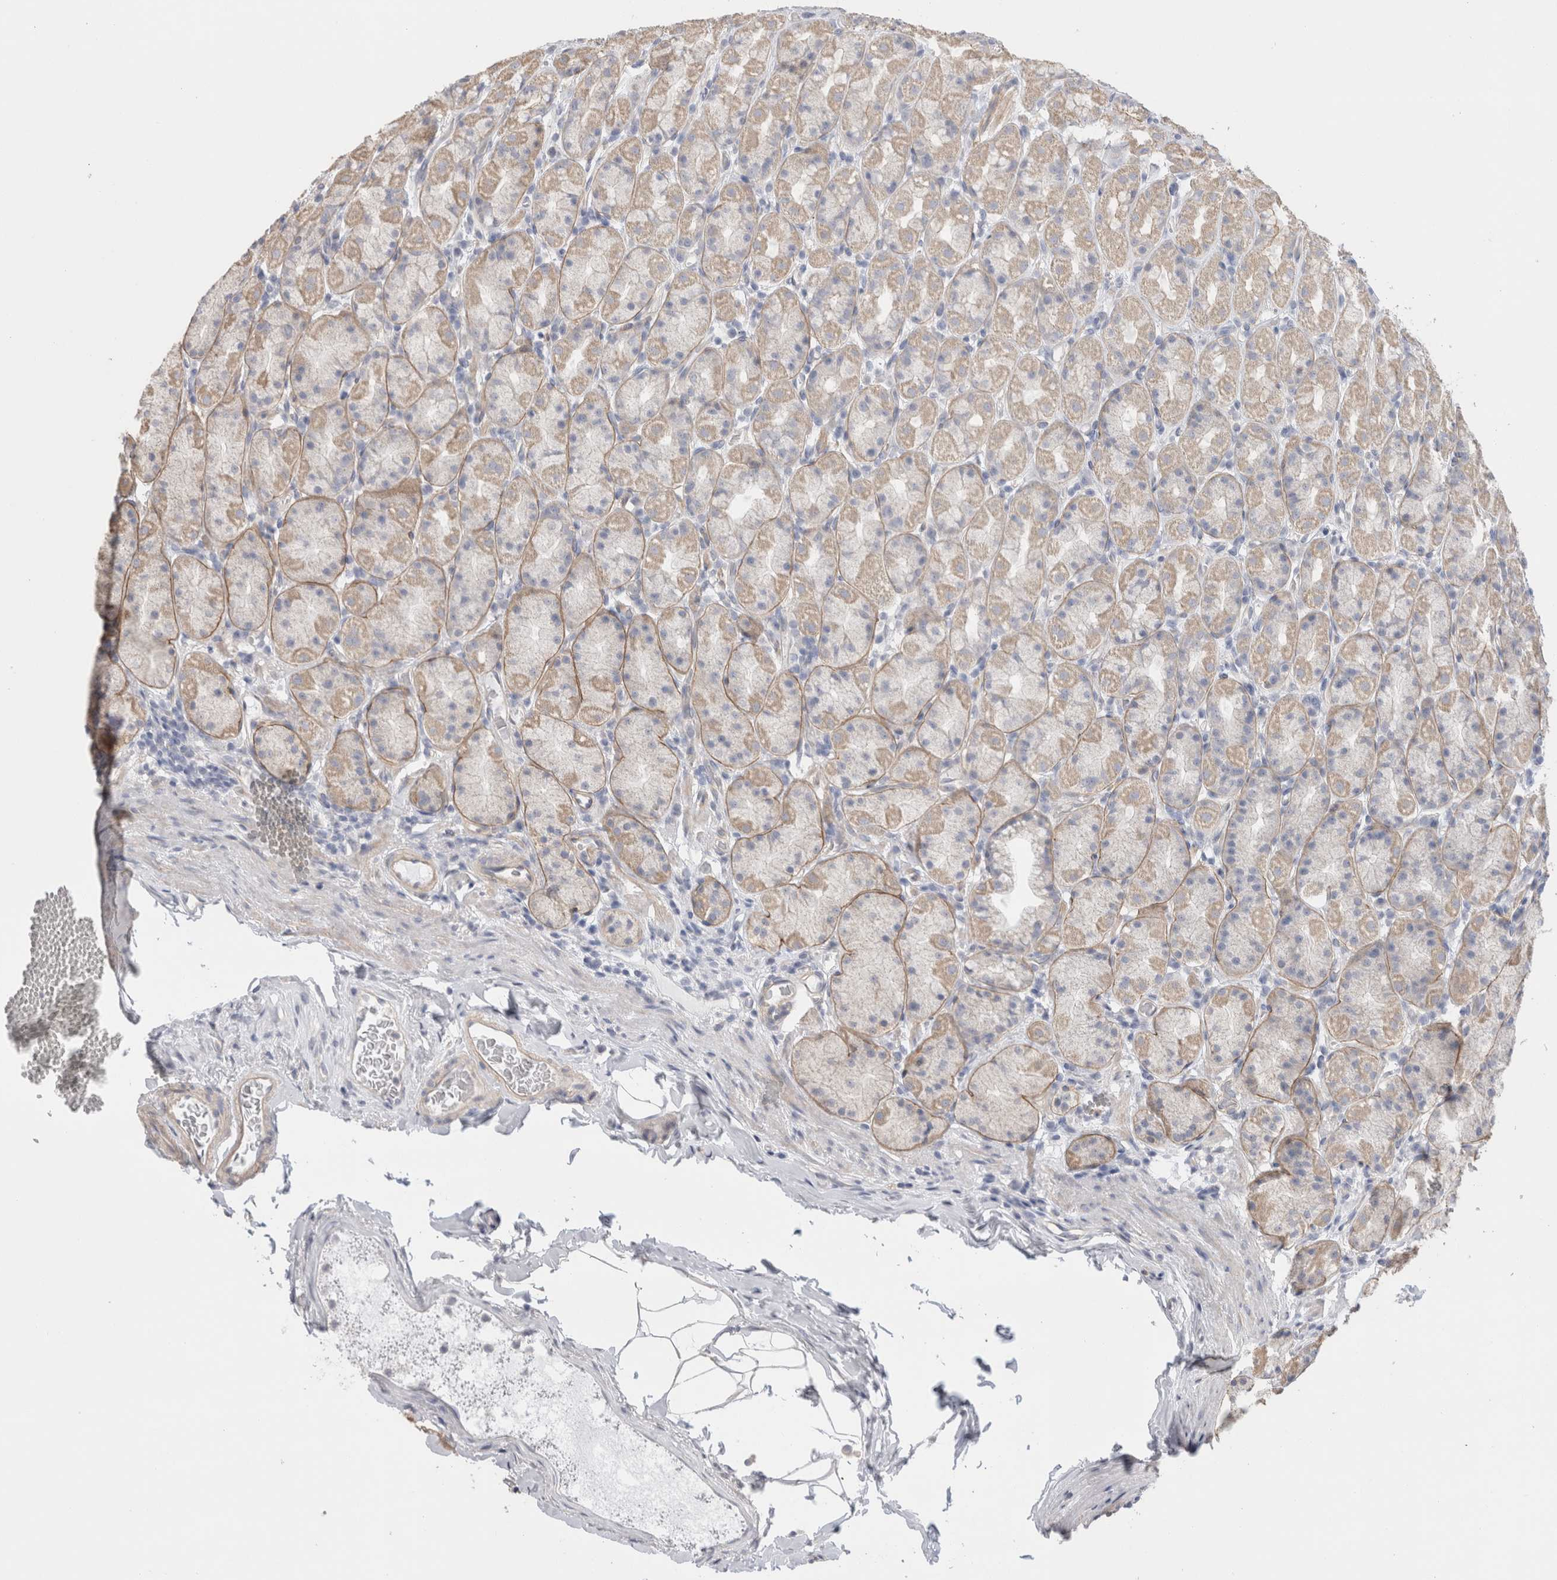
{"staining": {"intensity": "weak", "quantity": "<25%", "location": "cytoplasmic/membranous"}, "tissue": "stomach", "cell_type": "Glandular cells", "image_type": "normal", "snomed": [{"axis": "morphology", "description": "Normal tissue, NOS"}, {"axis": "topography", "description": "Stomach, upper"}], "caption": "Micrograph shows no significant protein positivity in glandular cells of benign stomach. Brightfield microscopy of IHC stained with DAB (brown) and hematoxylin (blue), captured at high magnification.", "gene": "DMD", "patient": {"sex": "male", "age": 68}}